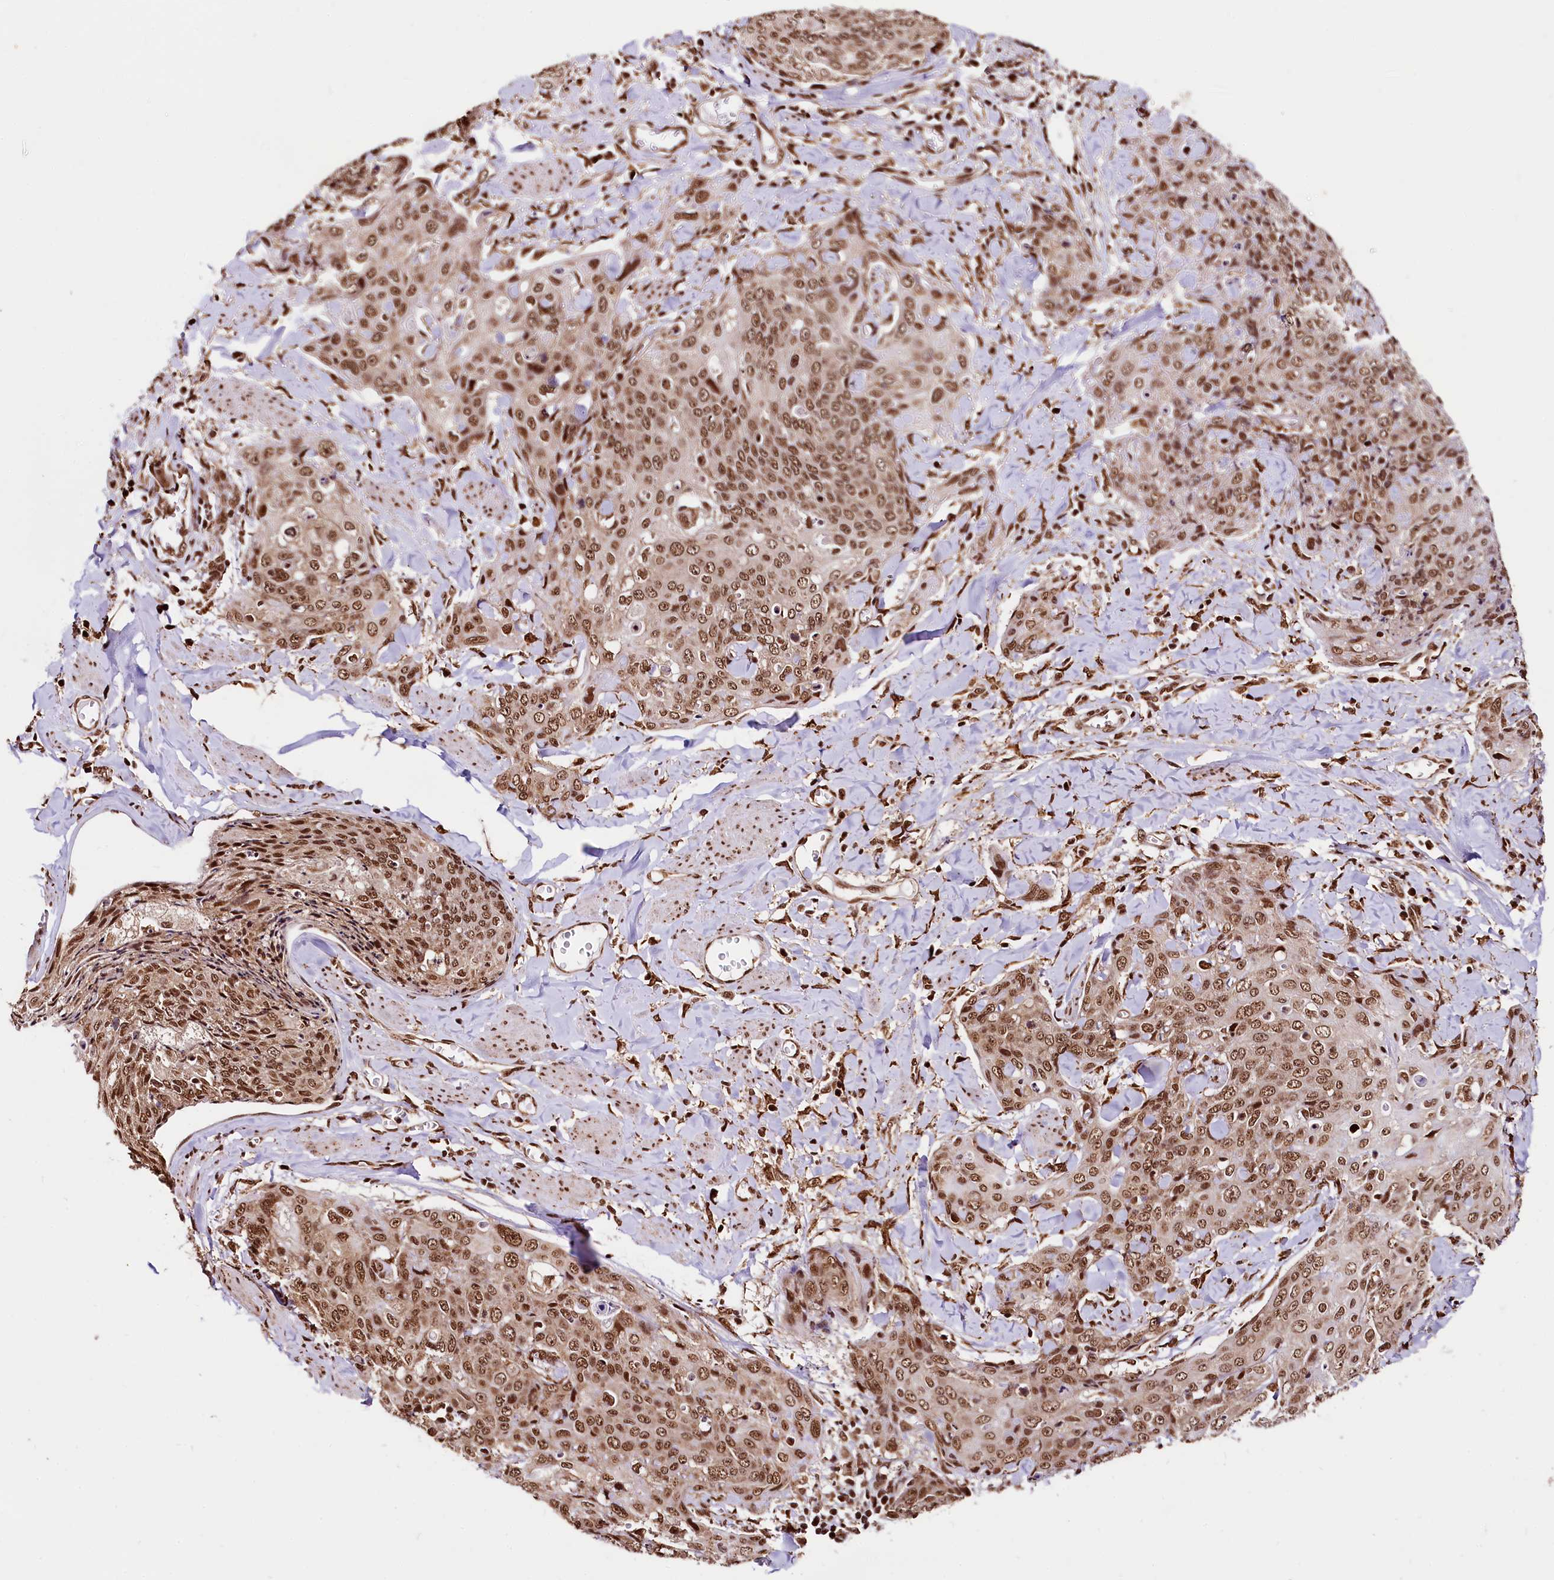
{"staining": {"intensity": "moderate", "quantity": ">75%", "location": "nuclear"}, "tissue": "skin cancer", "cell_type": "Tumor cells", "image_type": "cancer", "snomed": [{"axis": "morphology", "description": "Squamous cell carcinoma, NOS"}, {"axis": "topography", "description": "Skin"}, {"axis": "topography", "description": "Vulva"}], "caption": "An image of skin squamous cell carcinoma stained for a protein displays moderate nuclear brown staining in tumor cells.", "gene": "PDS5B", "patient": {"sex": "female", "age": 85}}